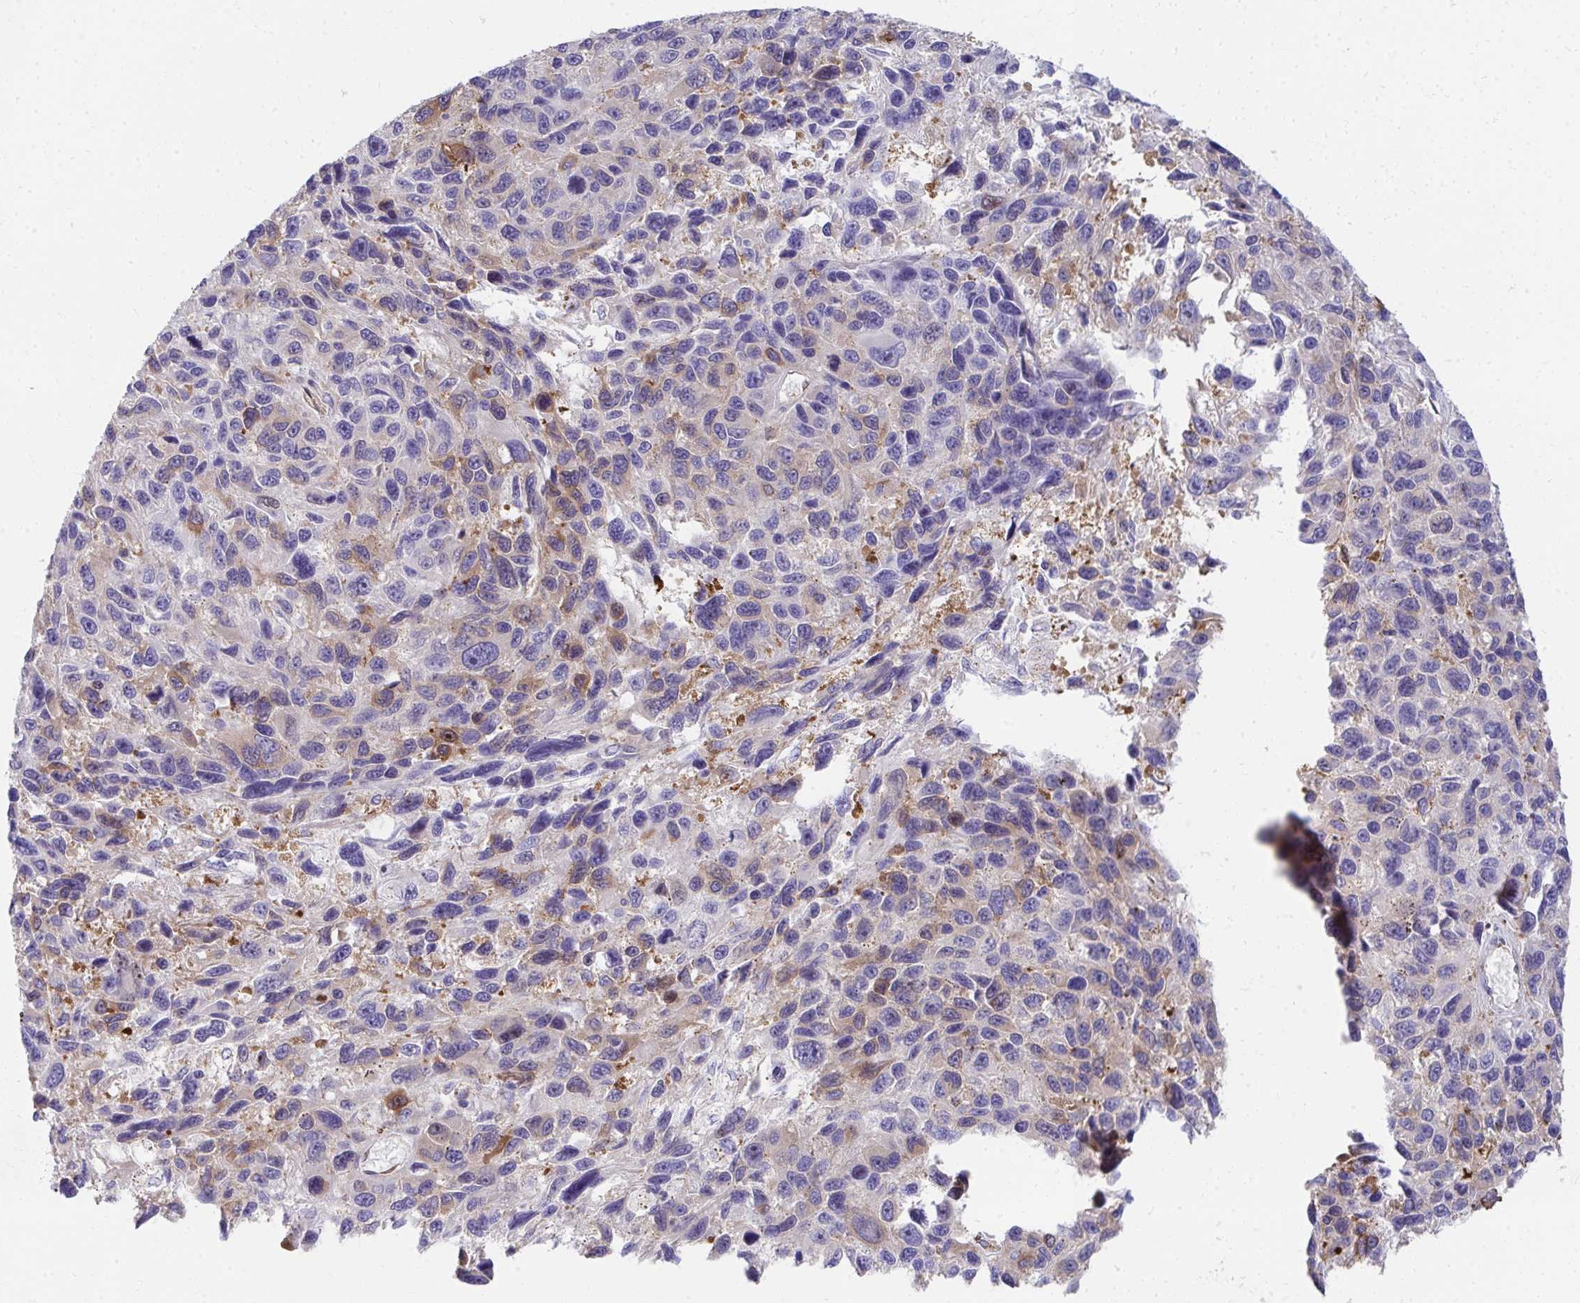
{"staining": {"intensity": "moderate", "quantity": "<25%", "location": "cytoplasmic/membranous"}, "tissue": "melanoma", "cell_type": "Tumor cells", "image_type": "cancer", "snomed": [{"axis": "morphology", "description": "Malignant melanoma, NOS"}, {"axis": "topography", "description": "Skin"}], "caption": "High-power microscopy captured an immunohistochemistry (IHC) histopathology image of malignant melanoma, revealing moderate cytoplasmic/membranous expression in approximately <25% of tumor cells. The protein is shown in brown color, while the nuclei are stained blue.", "gene": "FOXN3", "patient": {"sex": "male", "age": 53}}